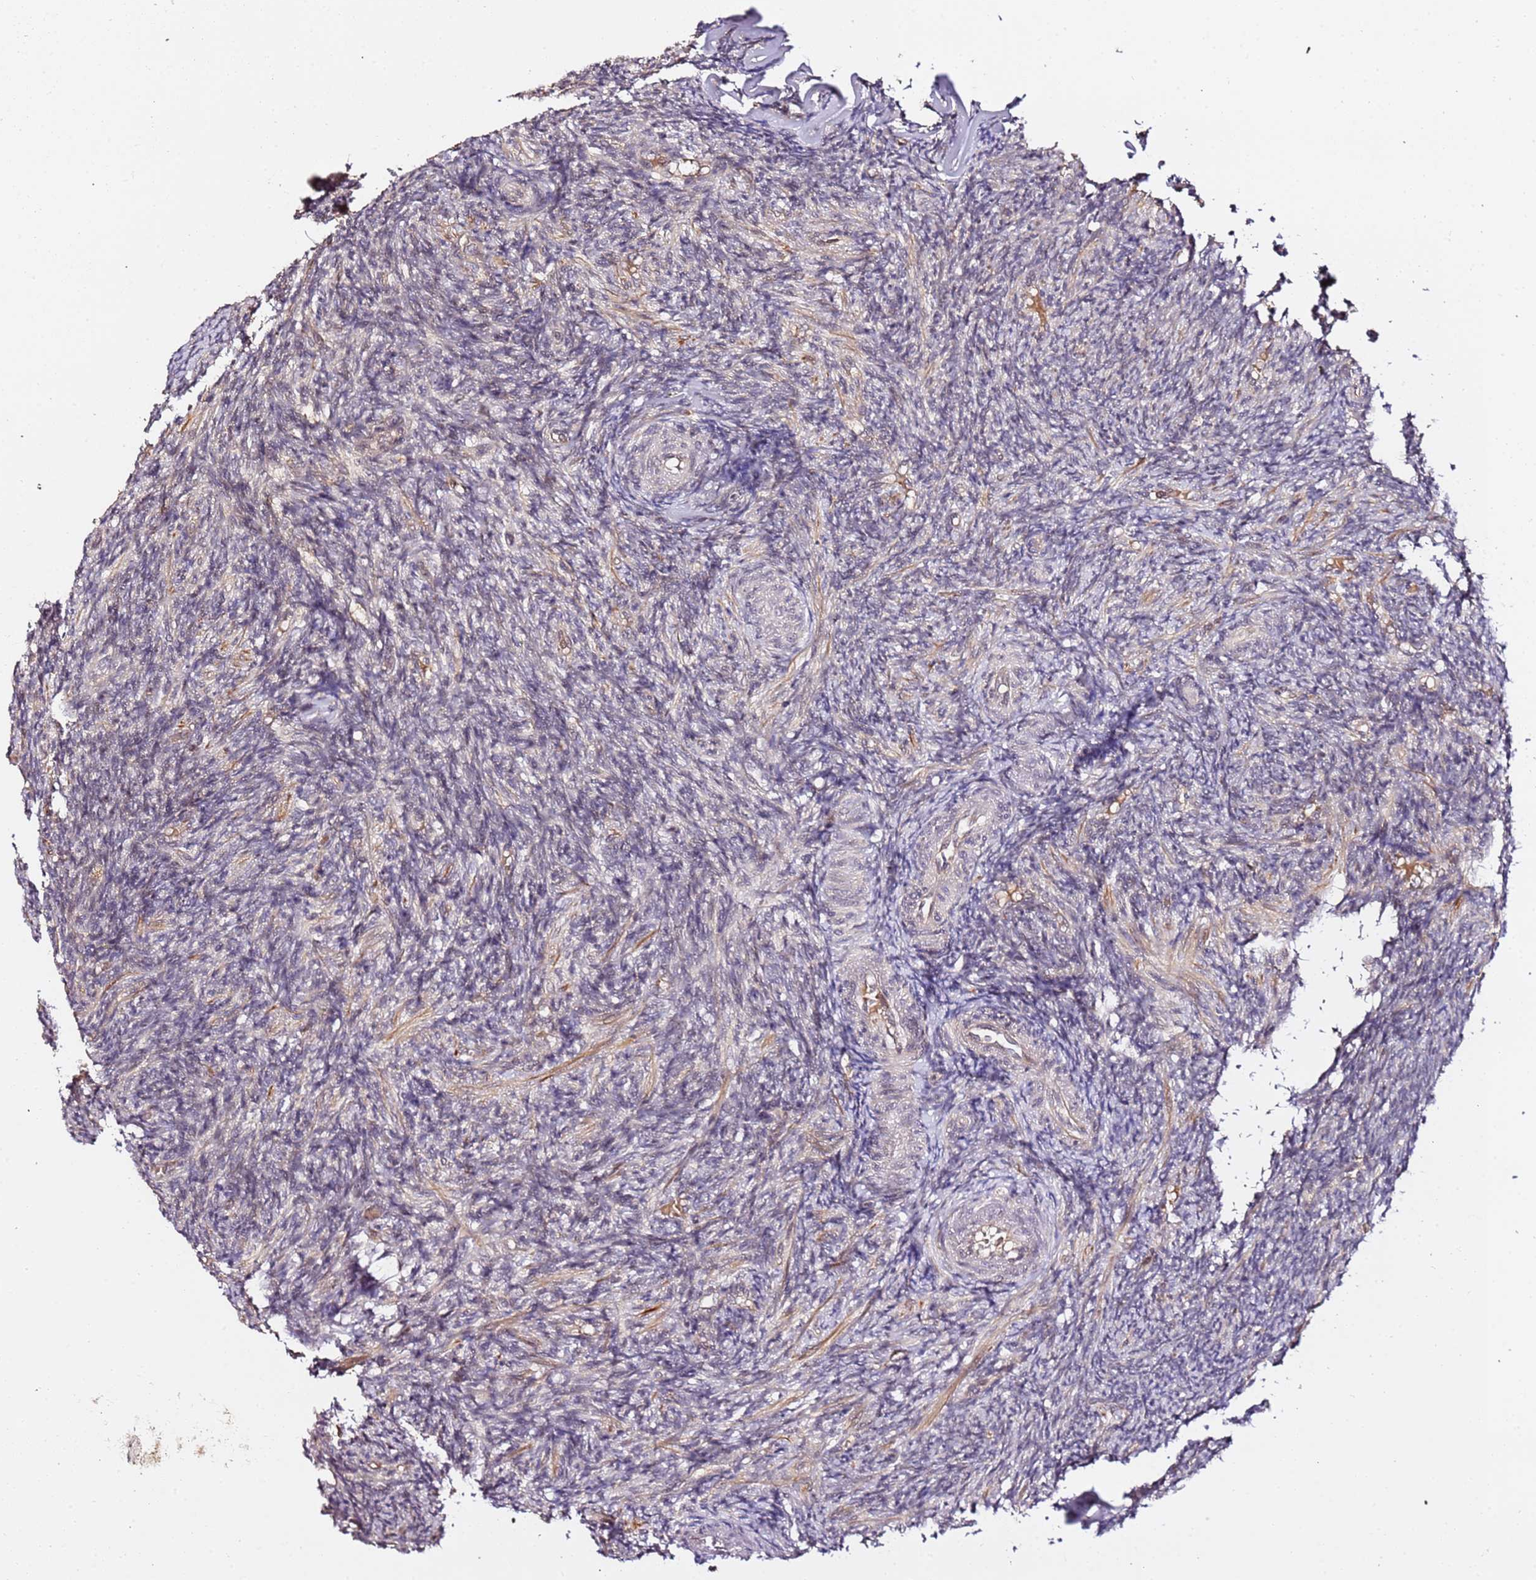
{"staining": {"intensity": "moderate", "quantity": ">75%", "location": "cytoplasmic/membranous"}, "tissue": "ovary", "cell_type": "Follicle cells", "image_type": "normal", "snomed": [{"axis": "morphology", "description": "Normal tissue, NOS"}, {"axis": "topography", "description": "Ovary"}], "caption": "An image of ovary stained for a protein shows moderate cytoplasmic/membranous brown staining in follicle cells. (DAB IHC, brown staining for protein, blue staining for nuclei).", "gene": "OR5V1", "patient": {"sex": "female", "age": 27}}